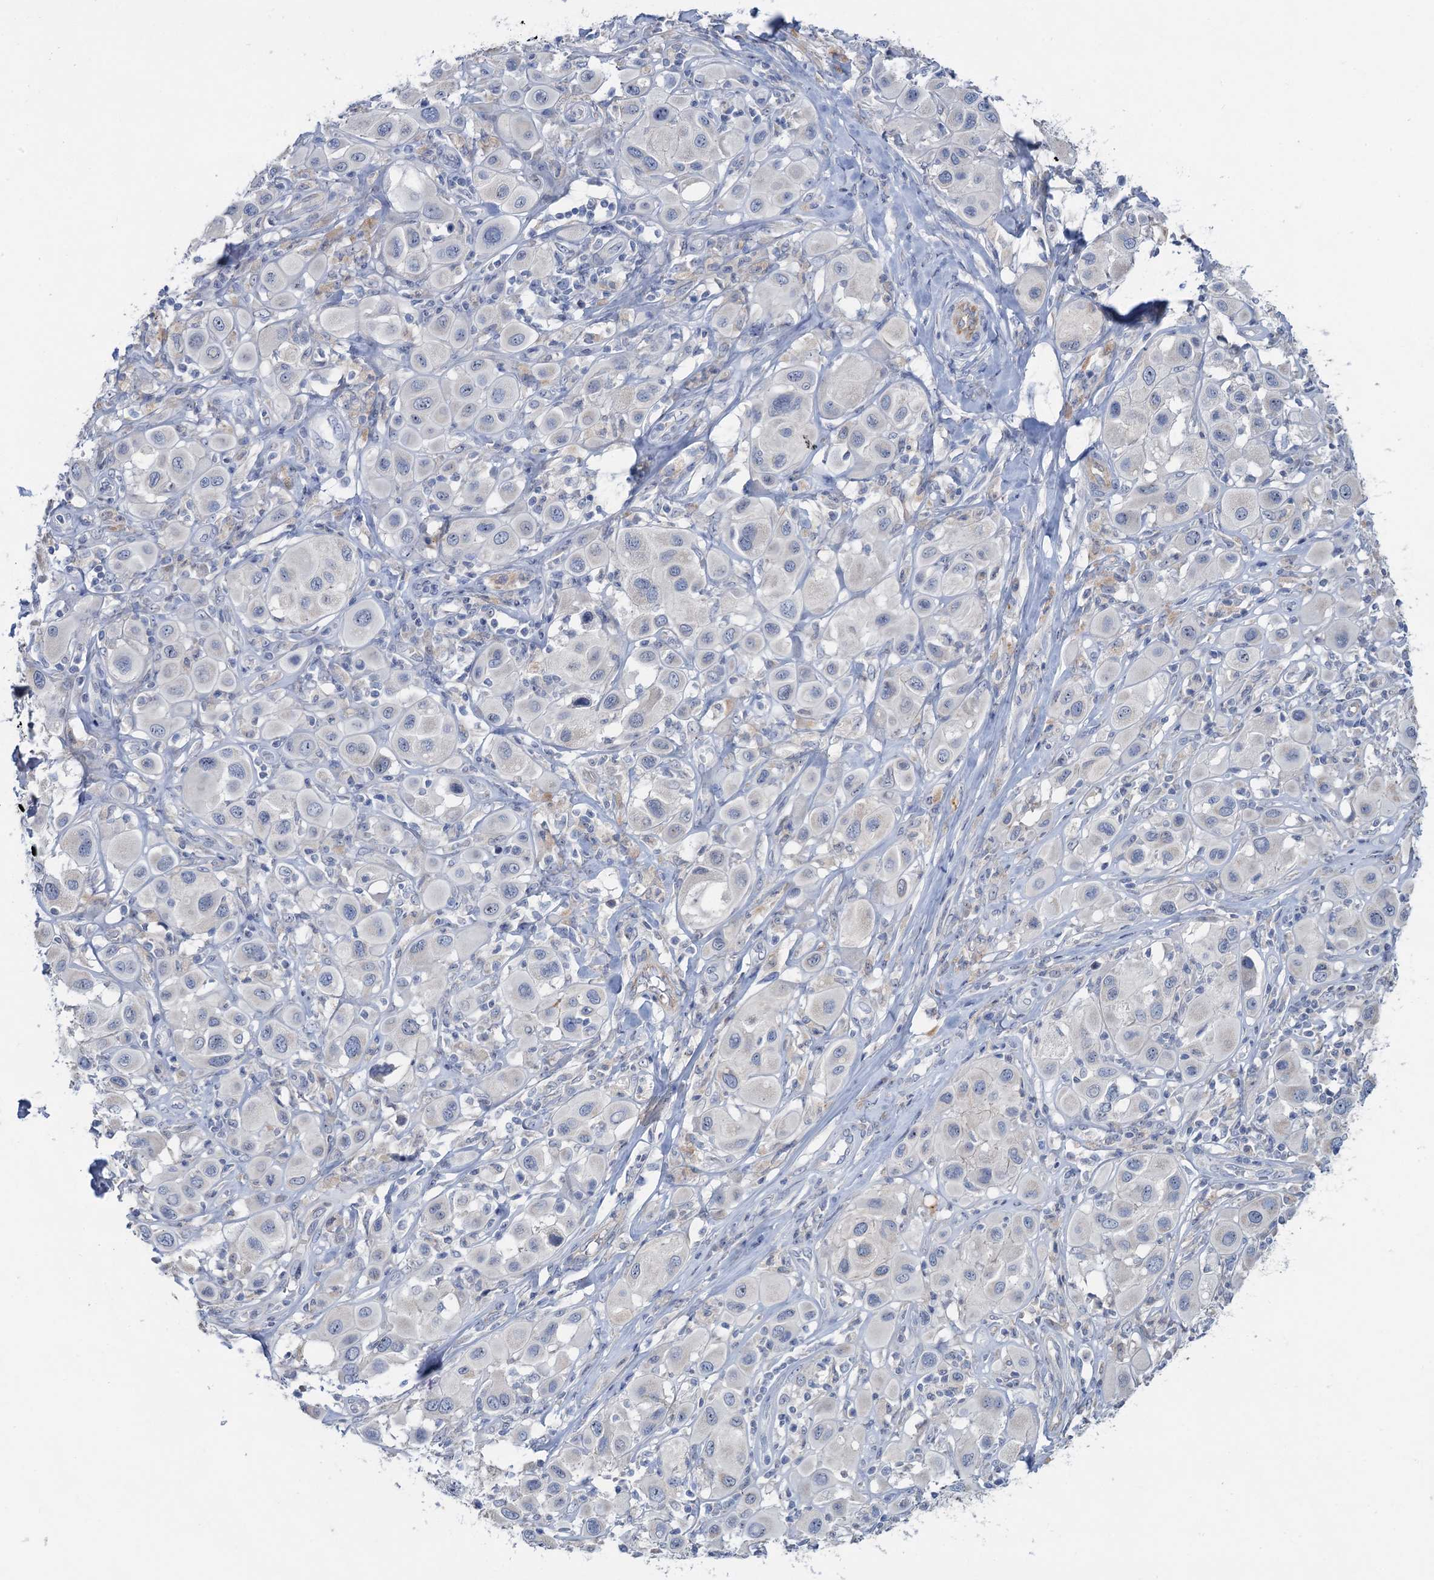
{"staining": {"intensity": "negative", "quantity": "none", "location": "none"}, "tissue": "melanoma", "cell_type": "Tumor cells", "image_type": "cancer", "snomed": [{"axis": "morphology", "description": "Malignant melanoma, Metastatic site"}, {"axis": "topography", "description": "Skin"}], "caption": "High power microscopy micrograph of an immunohistochemistry (IHC) histopathology image of malignant melanoma (metastatic site), revealing no significant expression in tumor cells. (Brightfield microscopy of DAB (3,3'-diaminobenzidine) IHC at high magnification).", "gene": "PLLP", "patient": {"sex": "male", "age": 41}}